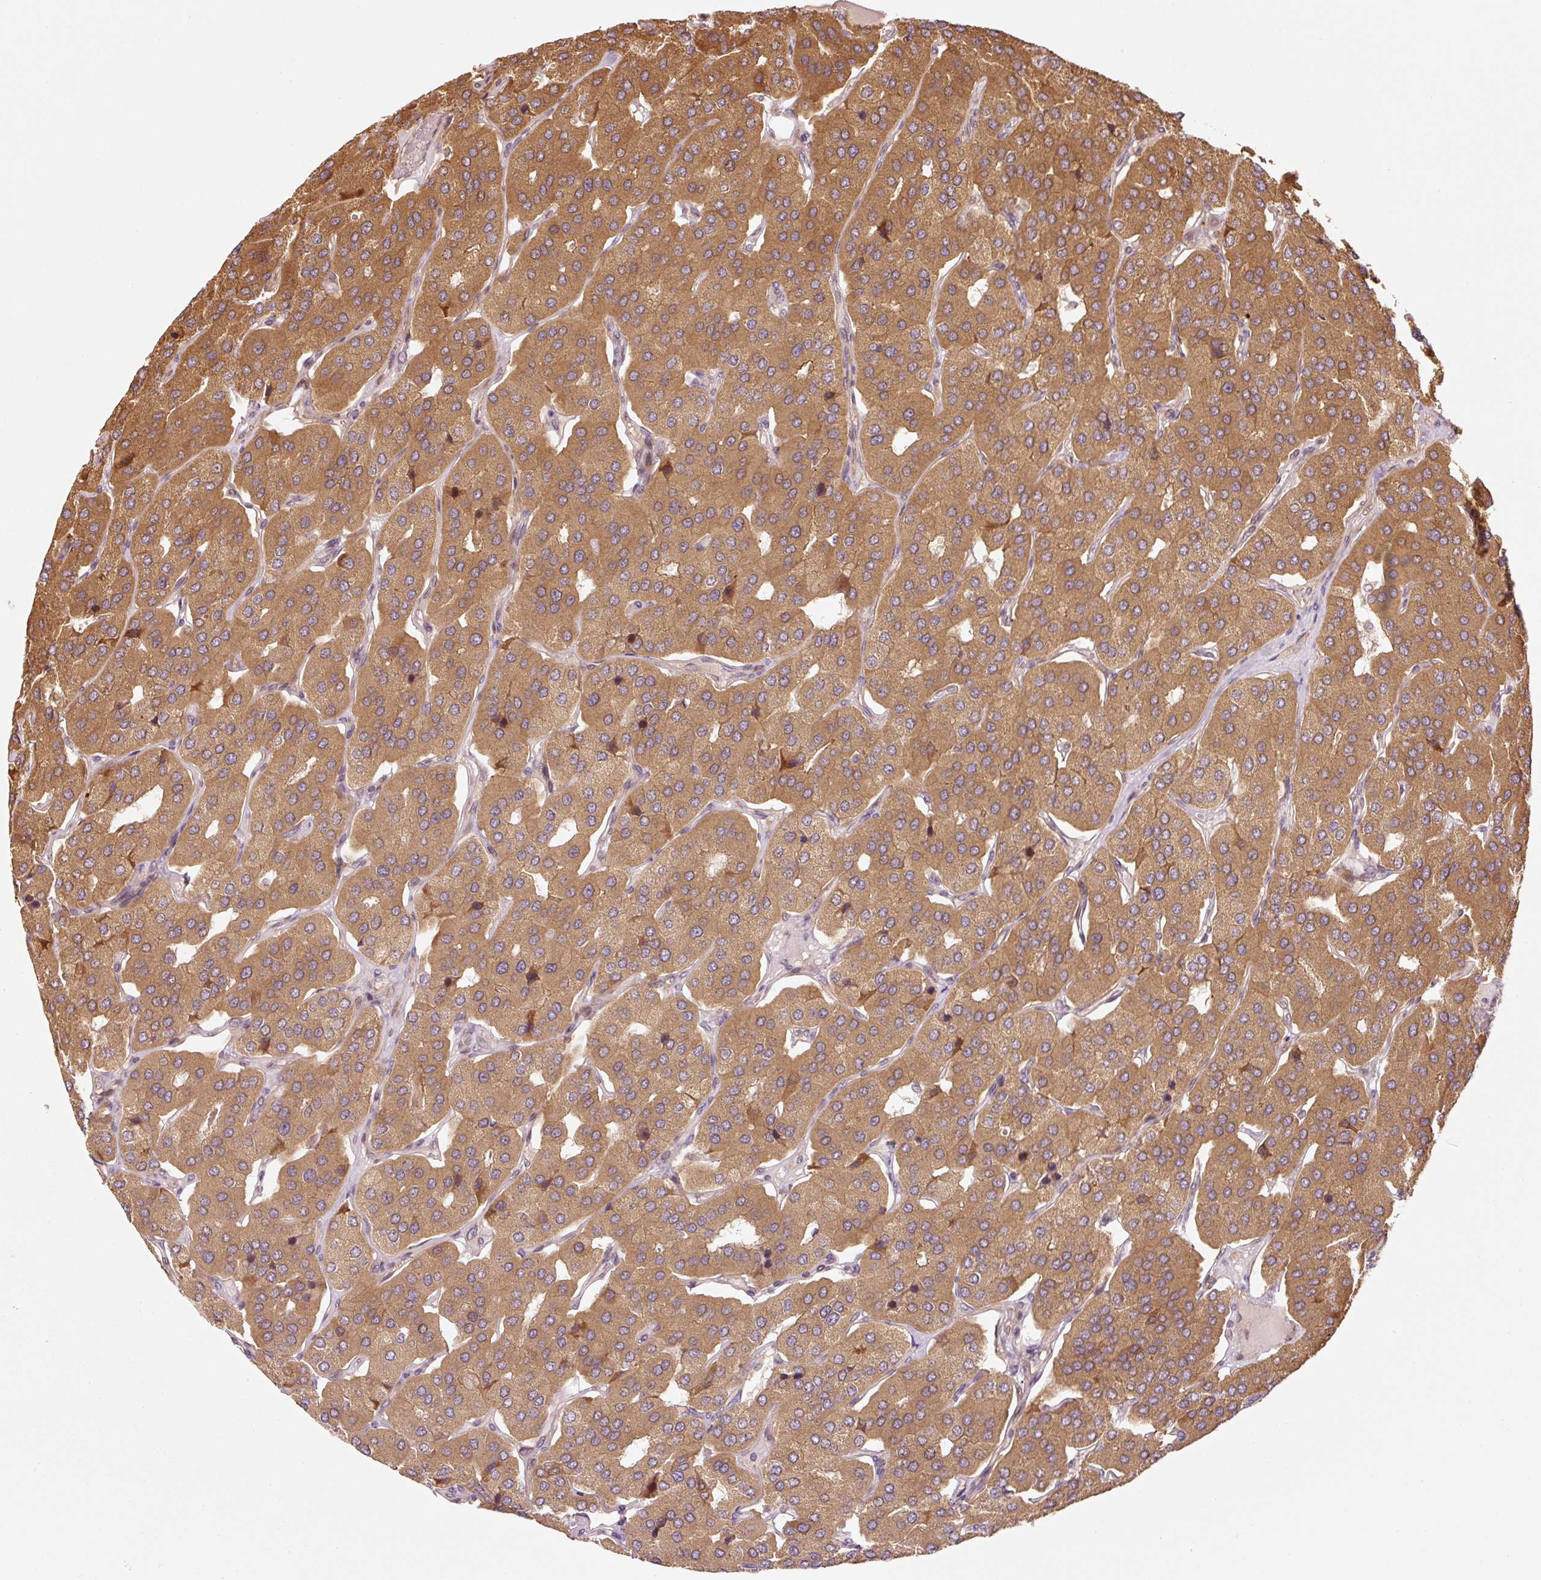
{"staining": {"intensity": "moderate", "quantity": ">75%", "location": "cytoplasmic/membranous"}, "tissue": "parathyroid gland", "cell_type": "Glandular cells", "image_type": "normal", "snomed": [{"axis": "morphology", "description": "Normal tissue, NOS"}, {"axis": "morphology", "description": "Adenoma, NOS"}, {"axis": "topography", "description": "Parathyroid gland"}], "caption": "Normal parathyroid gland exhibits moderate cytoplasmic/membranous expression in about >75% of glandular cells, visualized by immunohistochemistry.", "gene": "OXER1", "patient": {"sex": "female", "age": 86}}